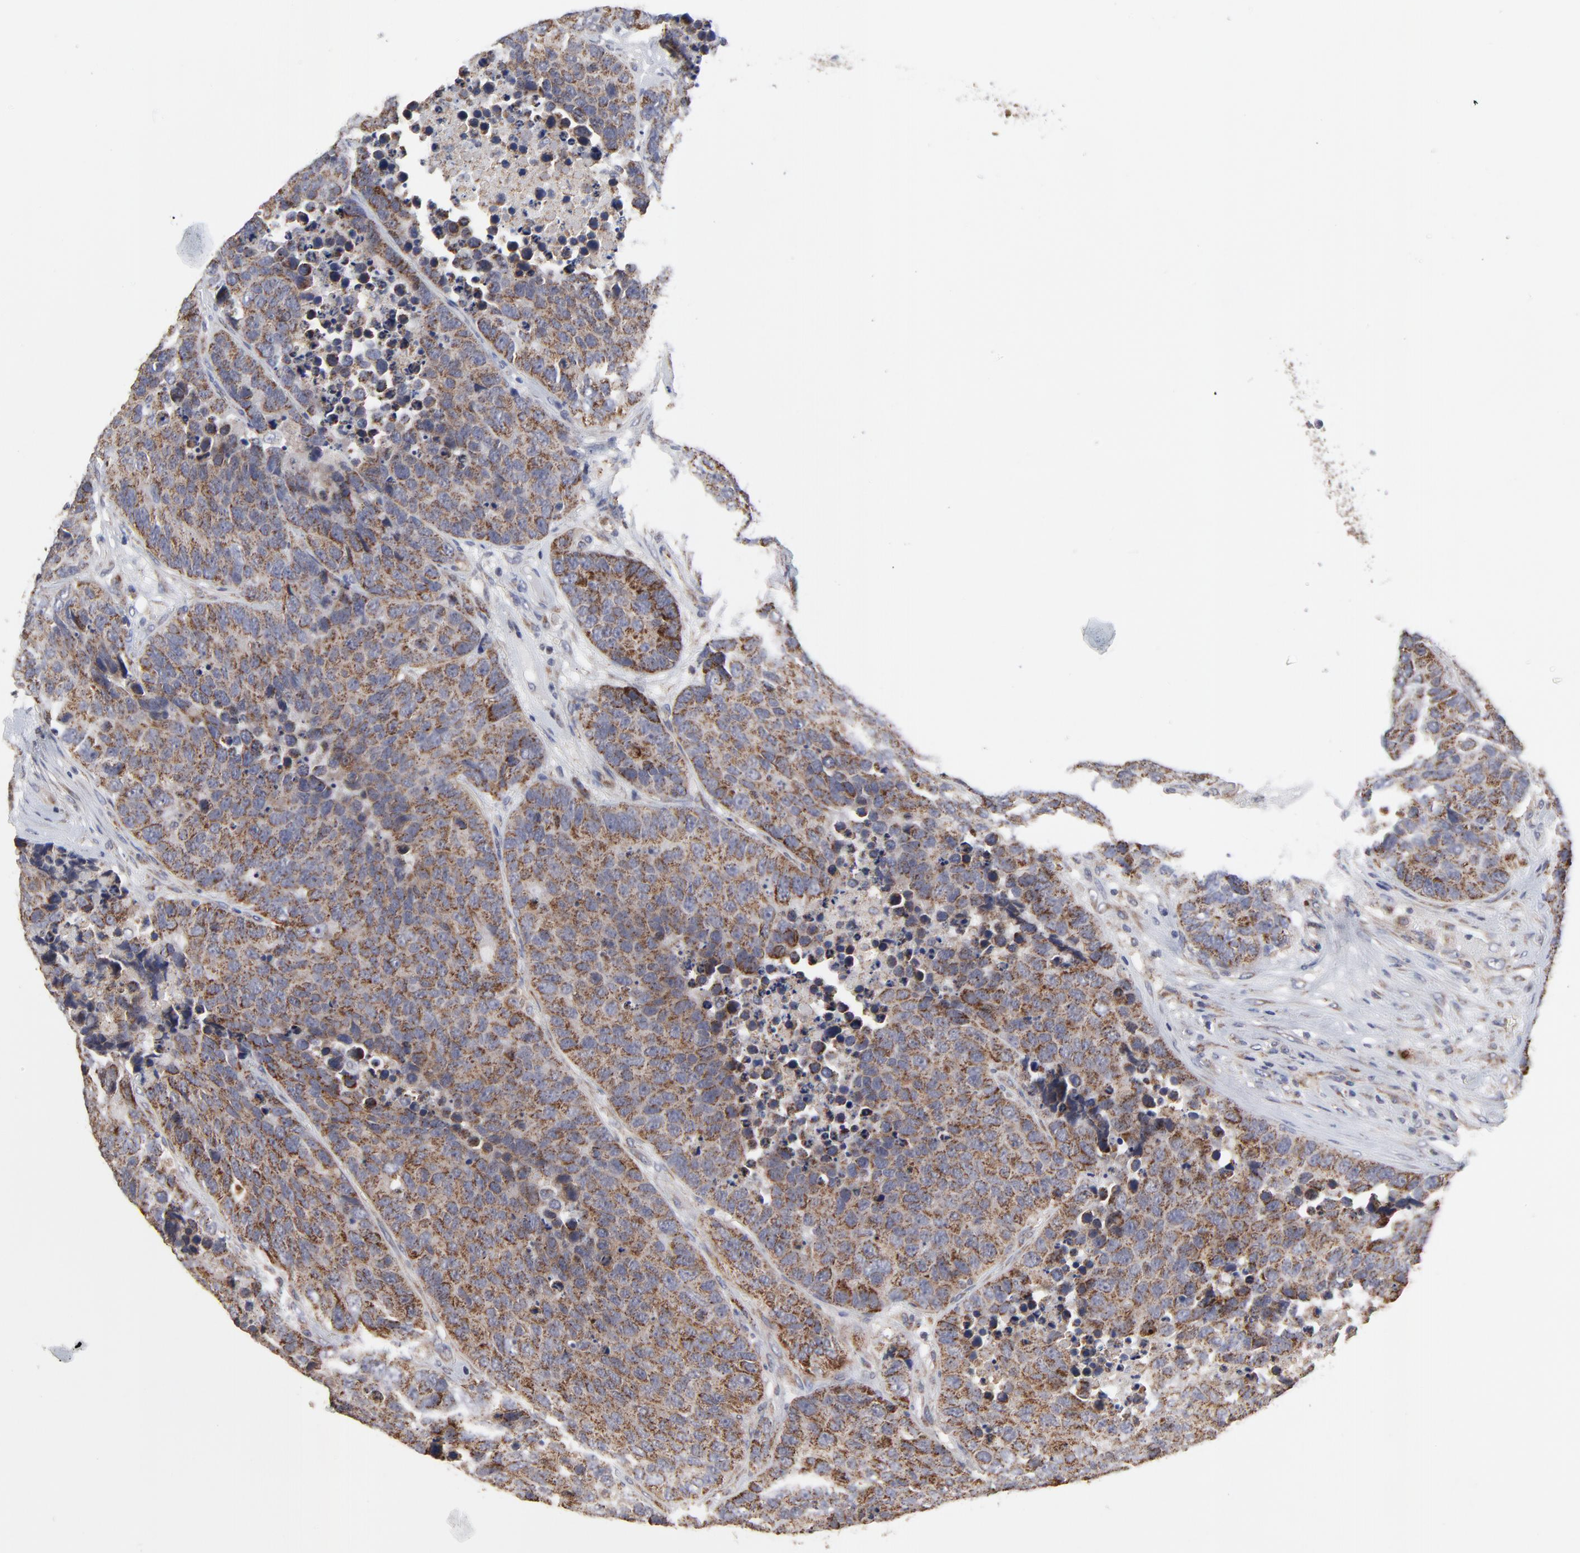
{"staining": {"intensity": "weak", "quantity": ">75%", "location": "cytoplasmic/membranous"}, "tissue": "carcinoid", "cell_type": "Tumor cells", "image_type": "cancer", "snomed": [{"axis": "morphology", "description": "Carcinoid, malignant, NOS"}, {"axis": "topography", "description": "Lung"}], "caption": "Protein staining of carcinoid tissue reveals weak cytoplasmic/membranous positivity in approximately >75% of tumor cells.", "gene": "ZNF550", "patient": {"sex": "male", "age": 60}}